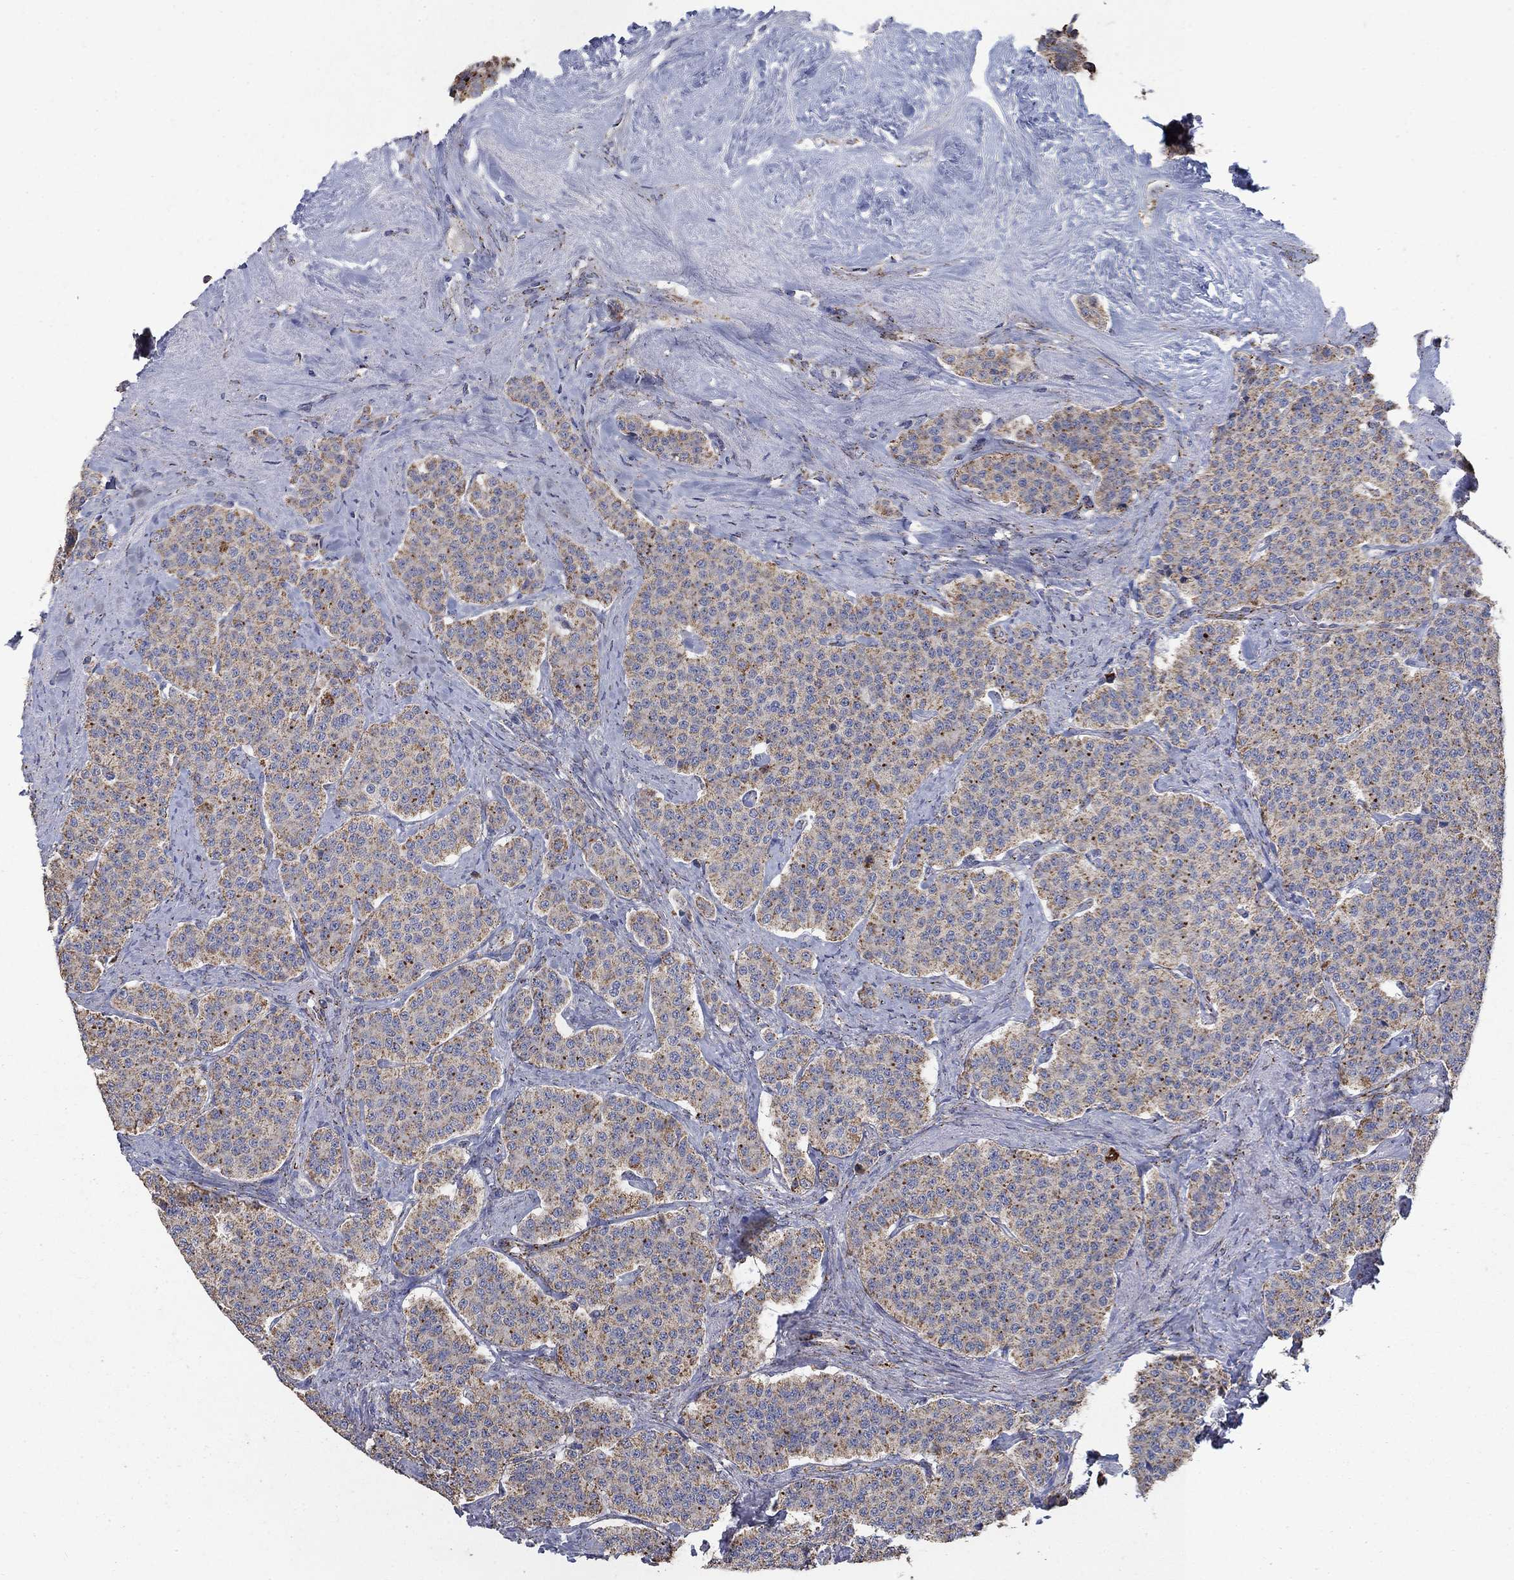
{"staining": {"intensity": "weak", "quantity": ">75%", "location": "cytoplasmic/membranous"}, "tissue": "carcinoid", "cell_type": "Tumor cells", "image_type": "cancer", "snomed": [{"axis": "morphology", "description": "Carcinoid, malignant, NOS"}, {"axis": "topography", "description": "Small intestine"}], "caption": "The immunohistochemical stain shows weak cytoplasmic/membranous expression in tumor cells of carcinoid tissue.", "gene": "PNPLA2", "patient": {"sex": "female", "age": 58}}